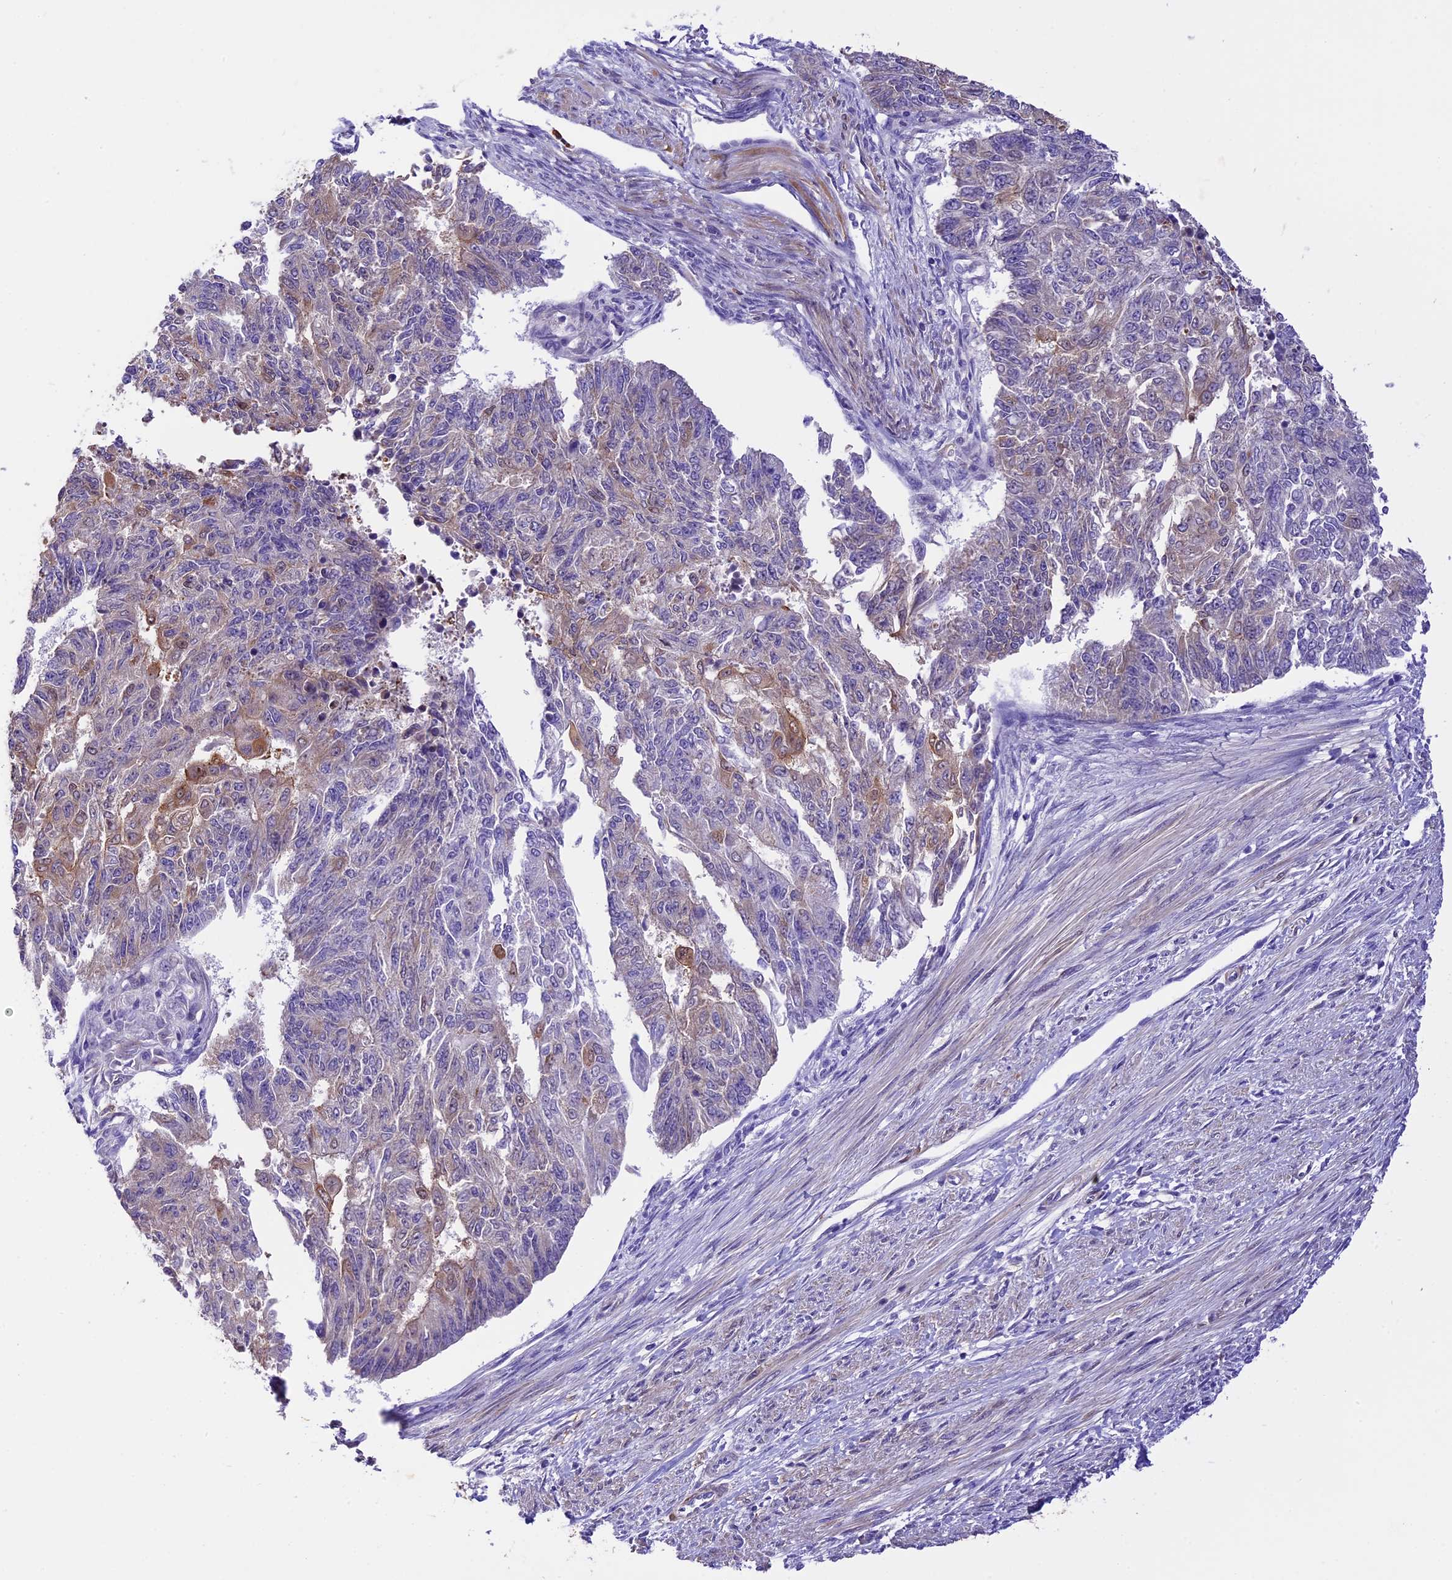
{"staining": {"intensity": "moderate", "quantity": "<25%", "location": "cytoplasmic/membranous"}, "tissue": "endometrial cancer", "cell_type": "Tumor cells", "image_type": "cancer", "snomed": [{"axis": "morphology", "description": "Adenocarcinoma, NOS"}, {"axis": "topography", "description": "Endometrium"}], "caption": "This histopathology image demonstrates IHC staining of human adenocarcinoma (endometrial), with low moderate cytoplasmic/membranous staining in about <25% of tumor cells.", "gene": "MAP3K7CL", "patient": {"sex": "female", "age": 32}}